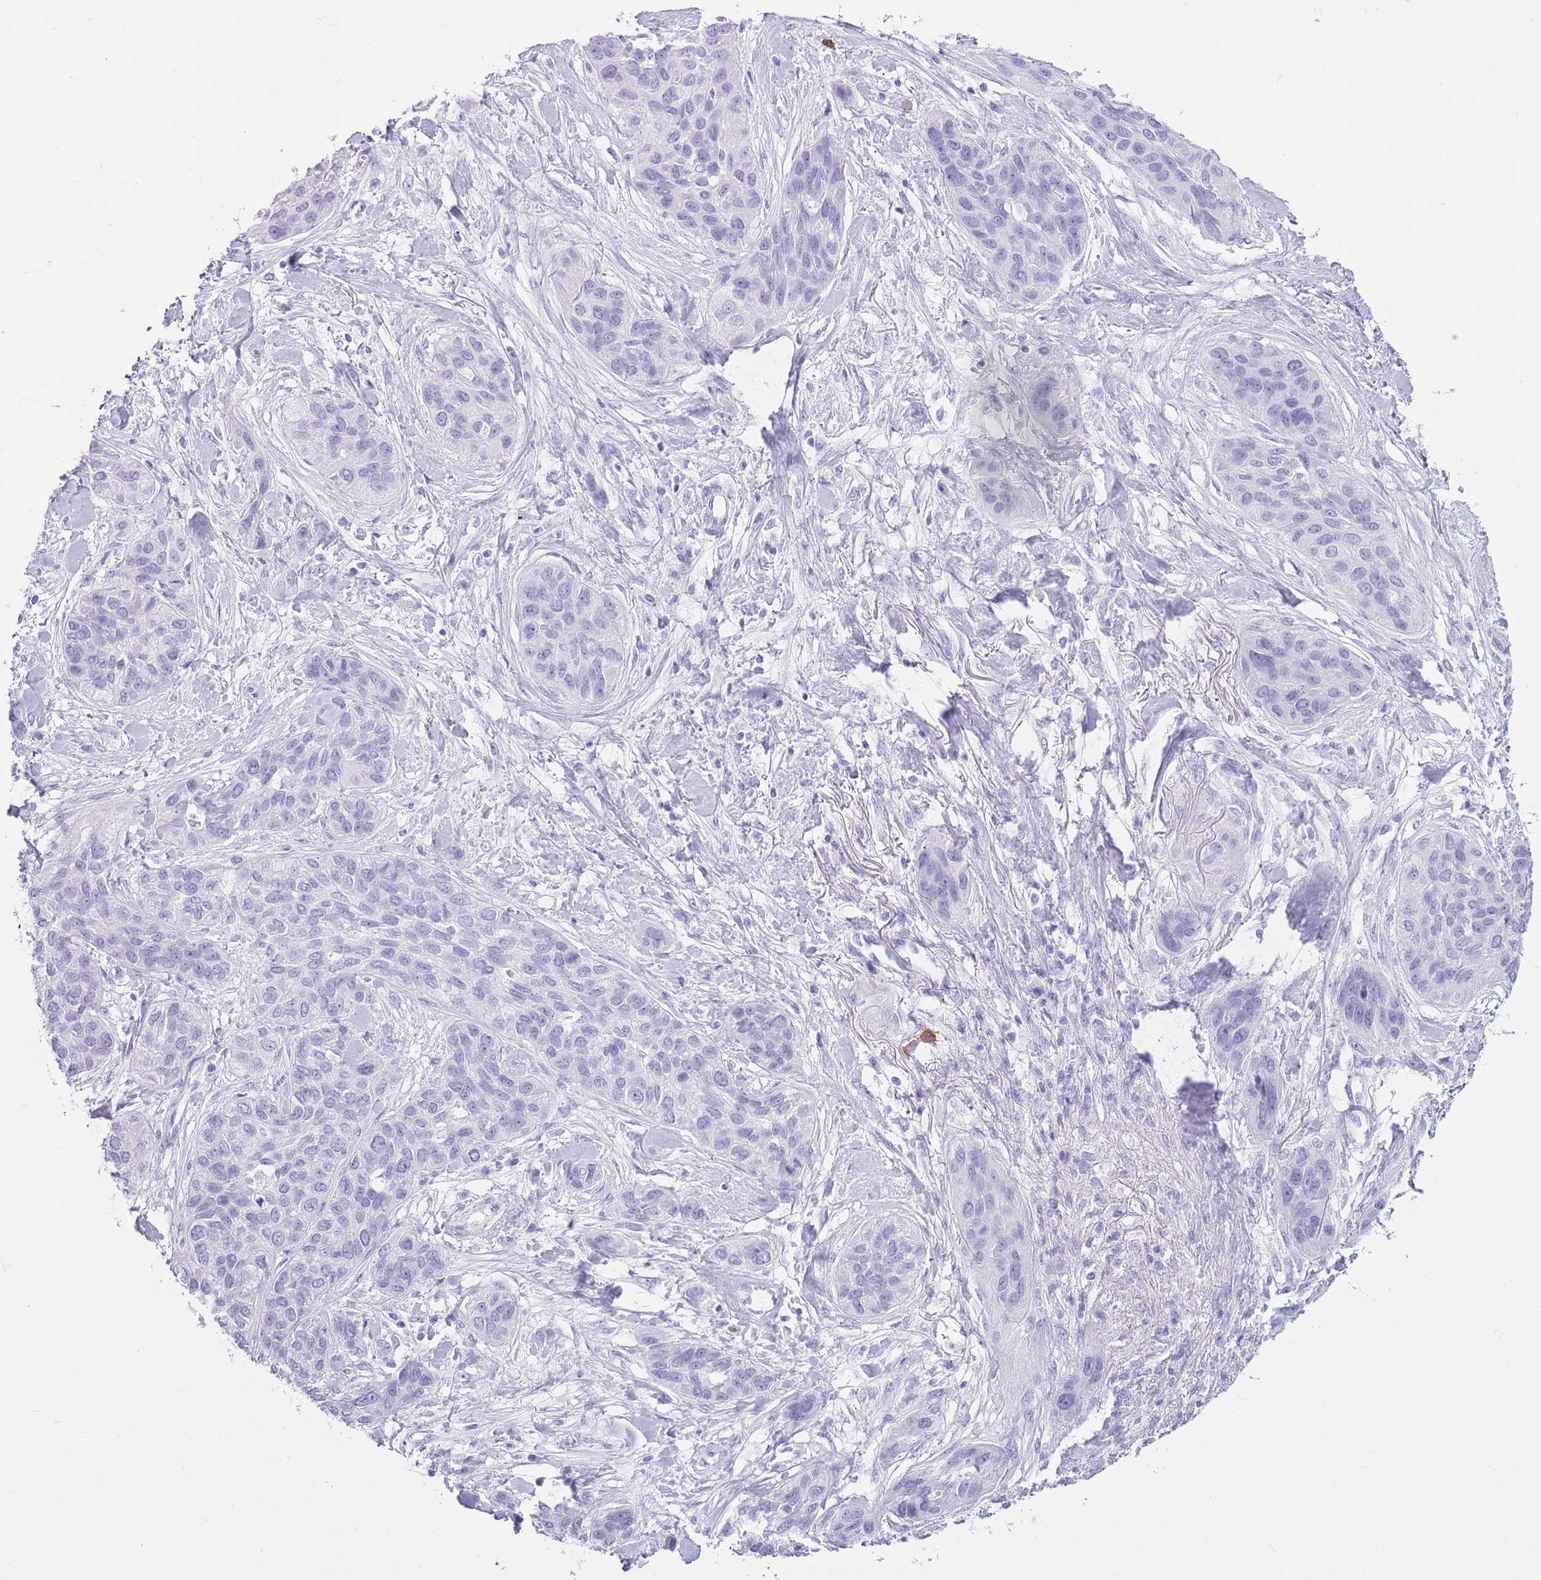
{"staining": {"intensity": "negative", "quantity": "none", "location": "none"}, "tissue": "lung cancer", "cell_type": "Tumor cells", "image_type": "cancer", "snomed": [{"axis": "morphology", "description": "Squamous cell carcinoma, NOS"}, {"axis": "topography", "description": "Lung"}], "caption": "Squamous cell carcinoma (lung) was stained to show a protein in brown. There is no significant expression in tumor cells. (DAB IHC visualized using brightfield microscopy, high magnification).", "gene": "SLC7A14", "patient": {"sex": "female", "age": 70}}